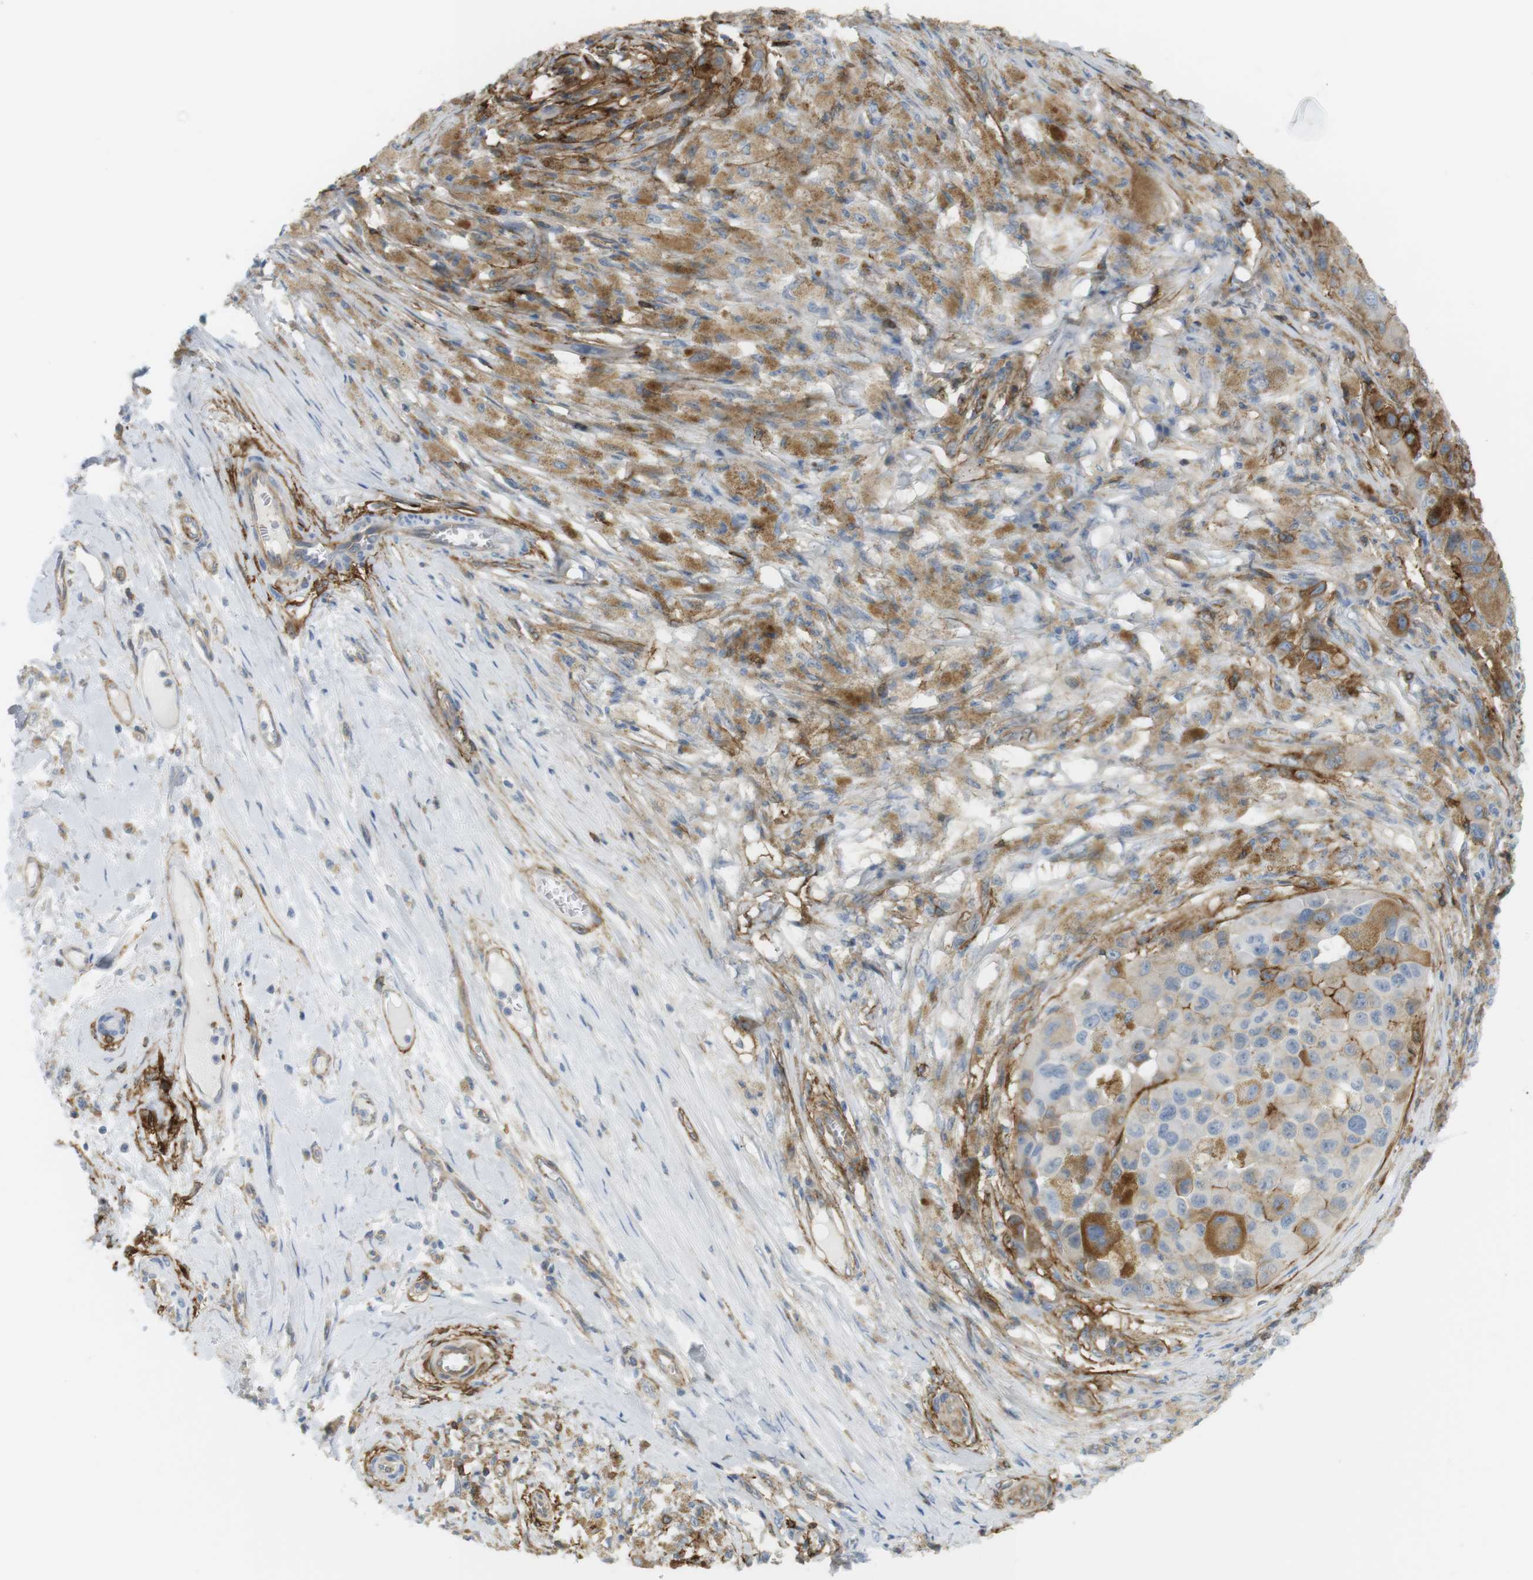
{"staining": {"intensity": "moderate", "quantity": ">75%", "location": "cytoplasmic/membranous"}, "tissue": "melanoma", "cell_type": "Tumor cells", "image_type": "cancer", "snomed": [{"axis": "morphology", "description": "Malignant melanoma, NOS"}, {"axis": "topography", "description": "Skin"}], "caption": "Malignant melanoma was stained to show a protein in brown. There is medium levels of moderate cytoplasmic/membranous expression in about >75% of tumor cells. Nuclei are stained in blue.", "gene": "F2R", "patient": {"sex": "male", "age": 96}}